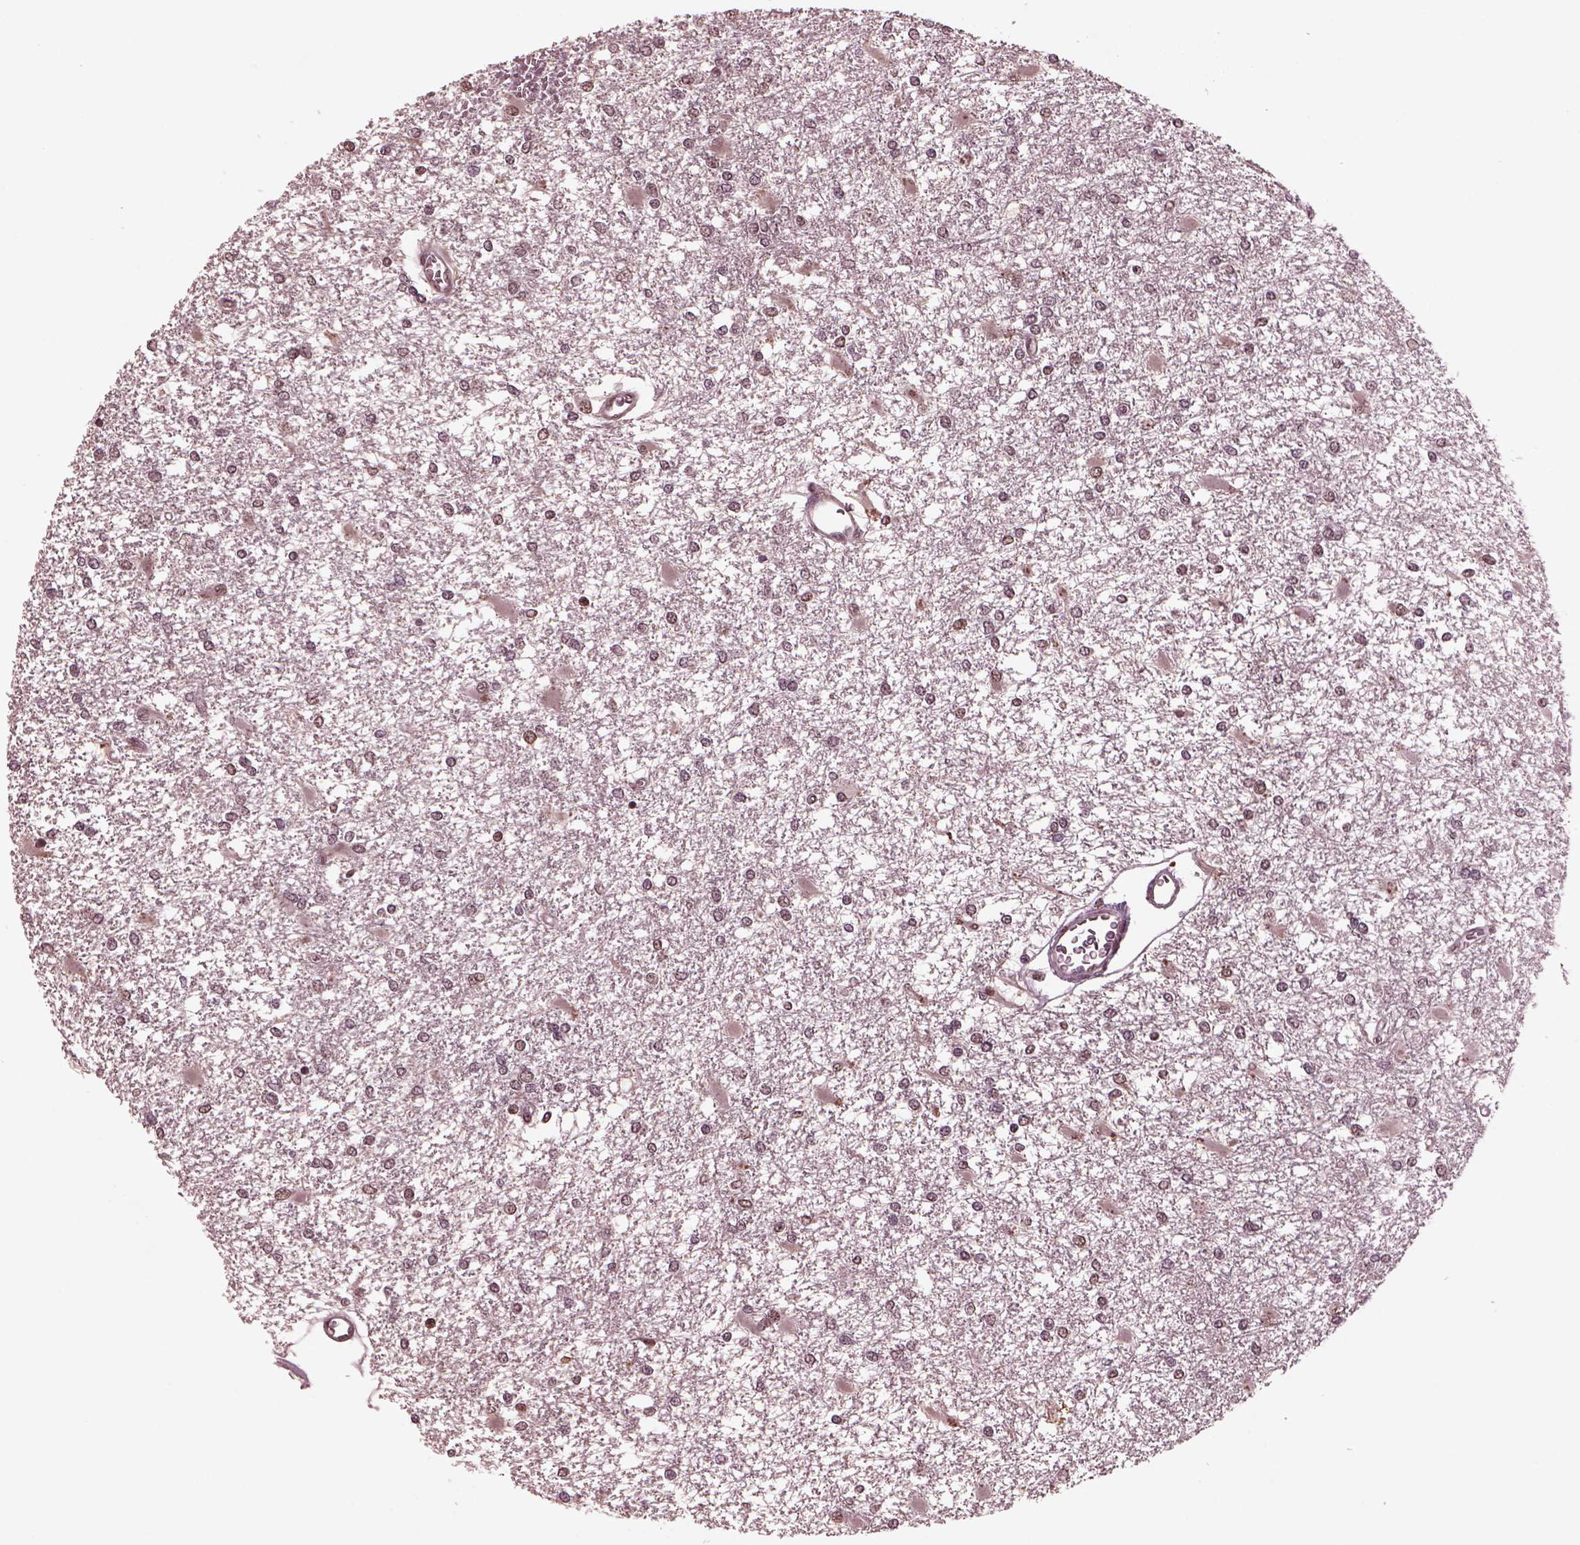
{"staining": {"intensity": "weak", "quantity": "25%-75%", "location": "nuclear"}, "tissue": "glioma", "cell_type": "Tumor cells", "image_type": "cancer", "snomed": [{"axis": "morphology", "description": "Glioma, malignant, High grade"}, {"axis": "topography", "description": "Cerebral cortex"}], "caption": "A brown stain highlights weak nuclear positivity of a protein in high-grade glioma (malignant) tumor cells. The staining was performed using DAB, with brown indicating positive protein expression. Nuclei are stained blue with hematoxylin.", "gene": "NAP1L5", "patient": {"sex": "male", "age": 79}}